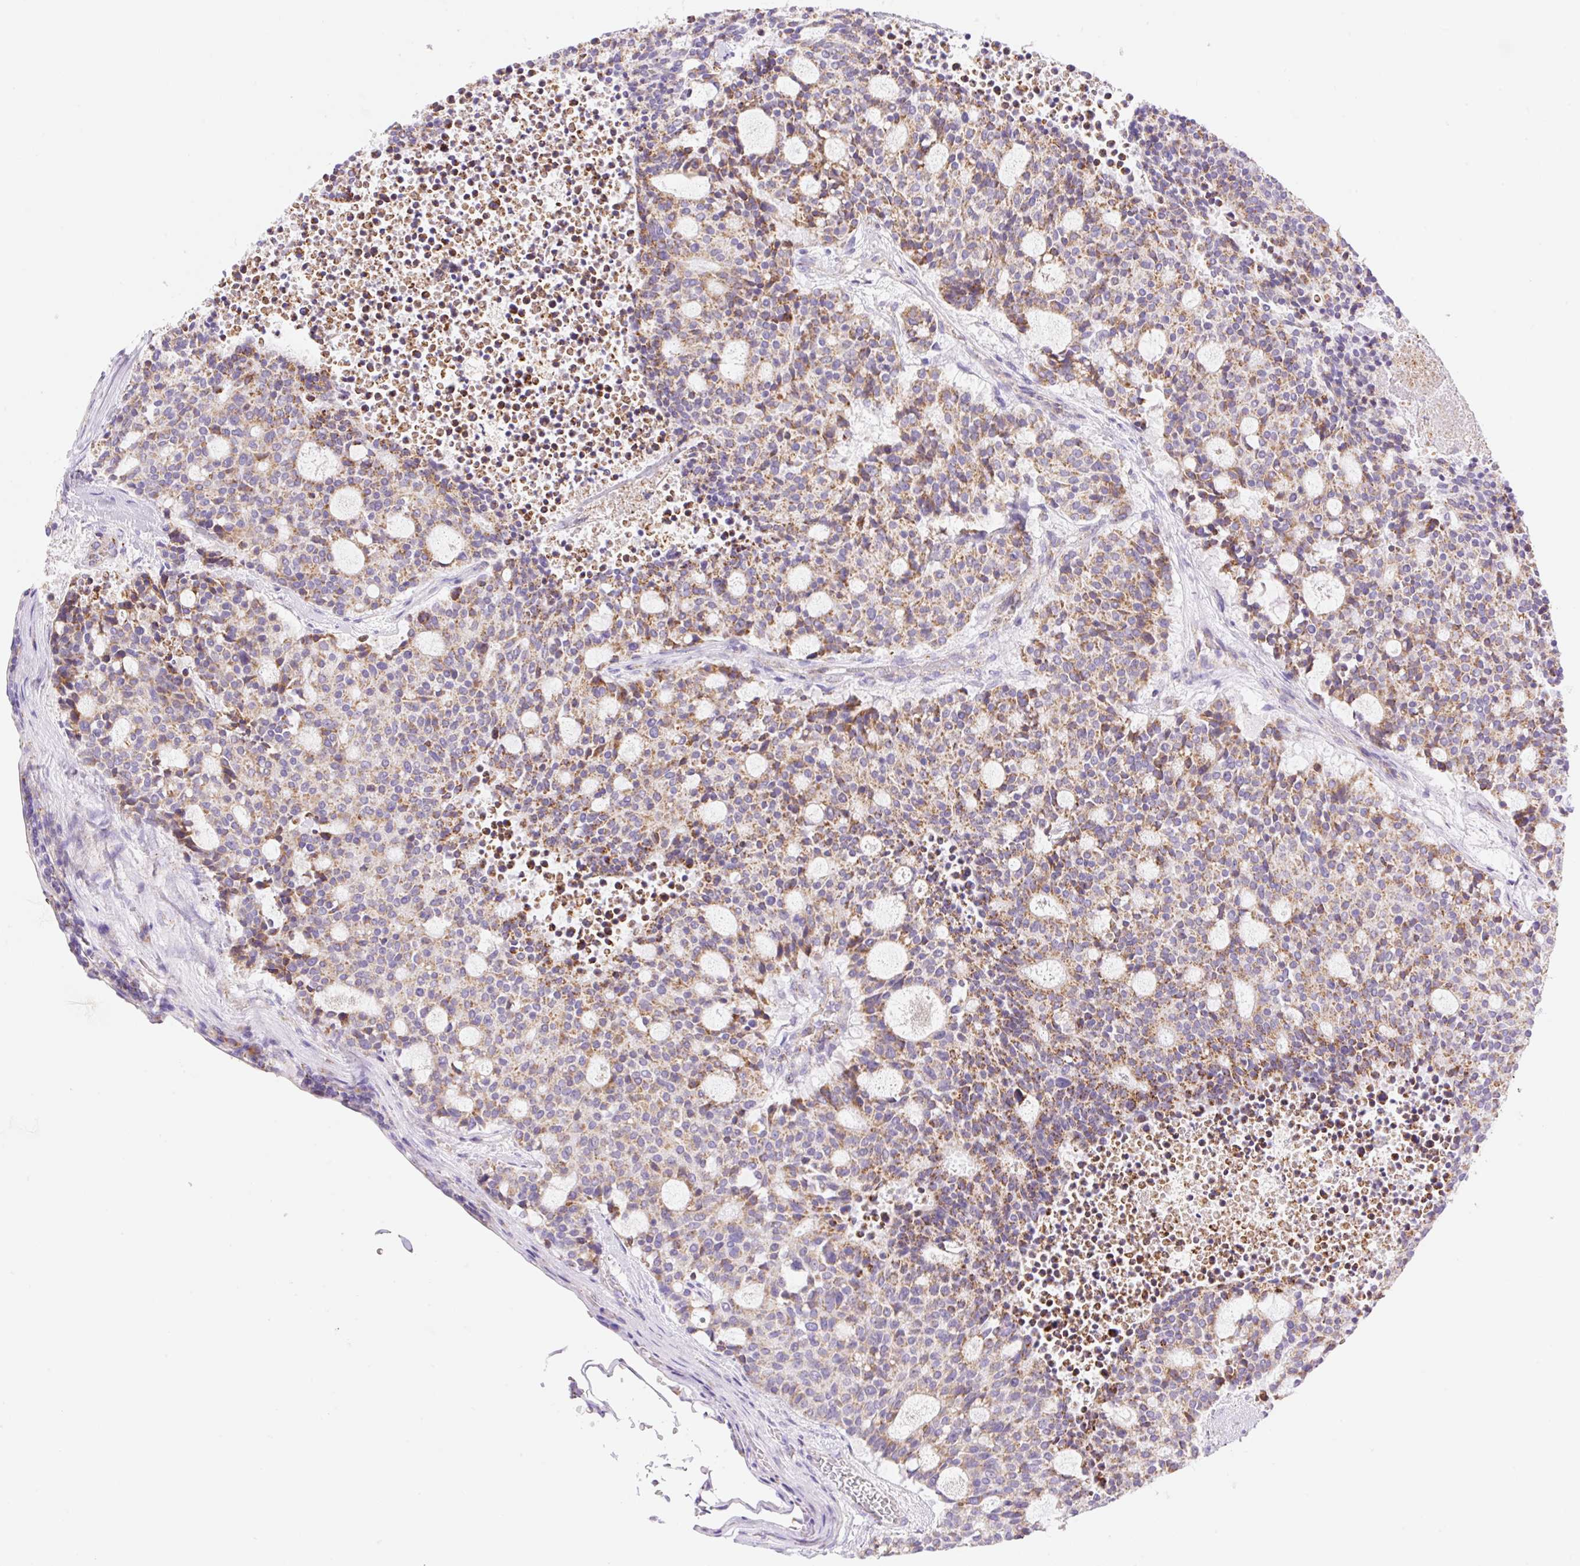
{"staining": {"intensity": "moderate", "quantity": ">75%", "location": "cytoplasmic/membranous"}, "tissue": "carcinoid", "cell_type": "Tumor cells", "image_type": "cancer", "snomed": [{"axis": "morphology", "description": "Carcinoid, malignant, NOS"}, {"axis": "topography", "description": "Pancreas"}], "caption": "Malignant carcinoid was stained to show a protein in brown. There is medium levels of moderate cytoplasmic/membranous positivity in approximately >75% of tumor cells.", "gene": "ETNK2", "patient": {"sex": "female", "age": 54}}